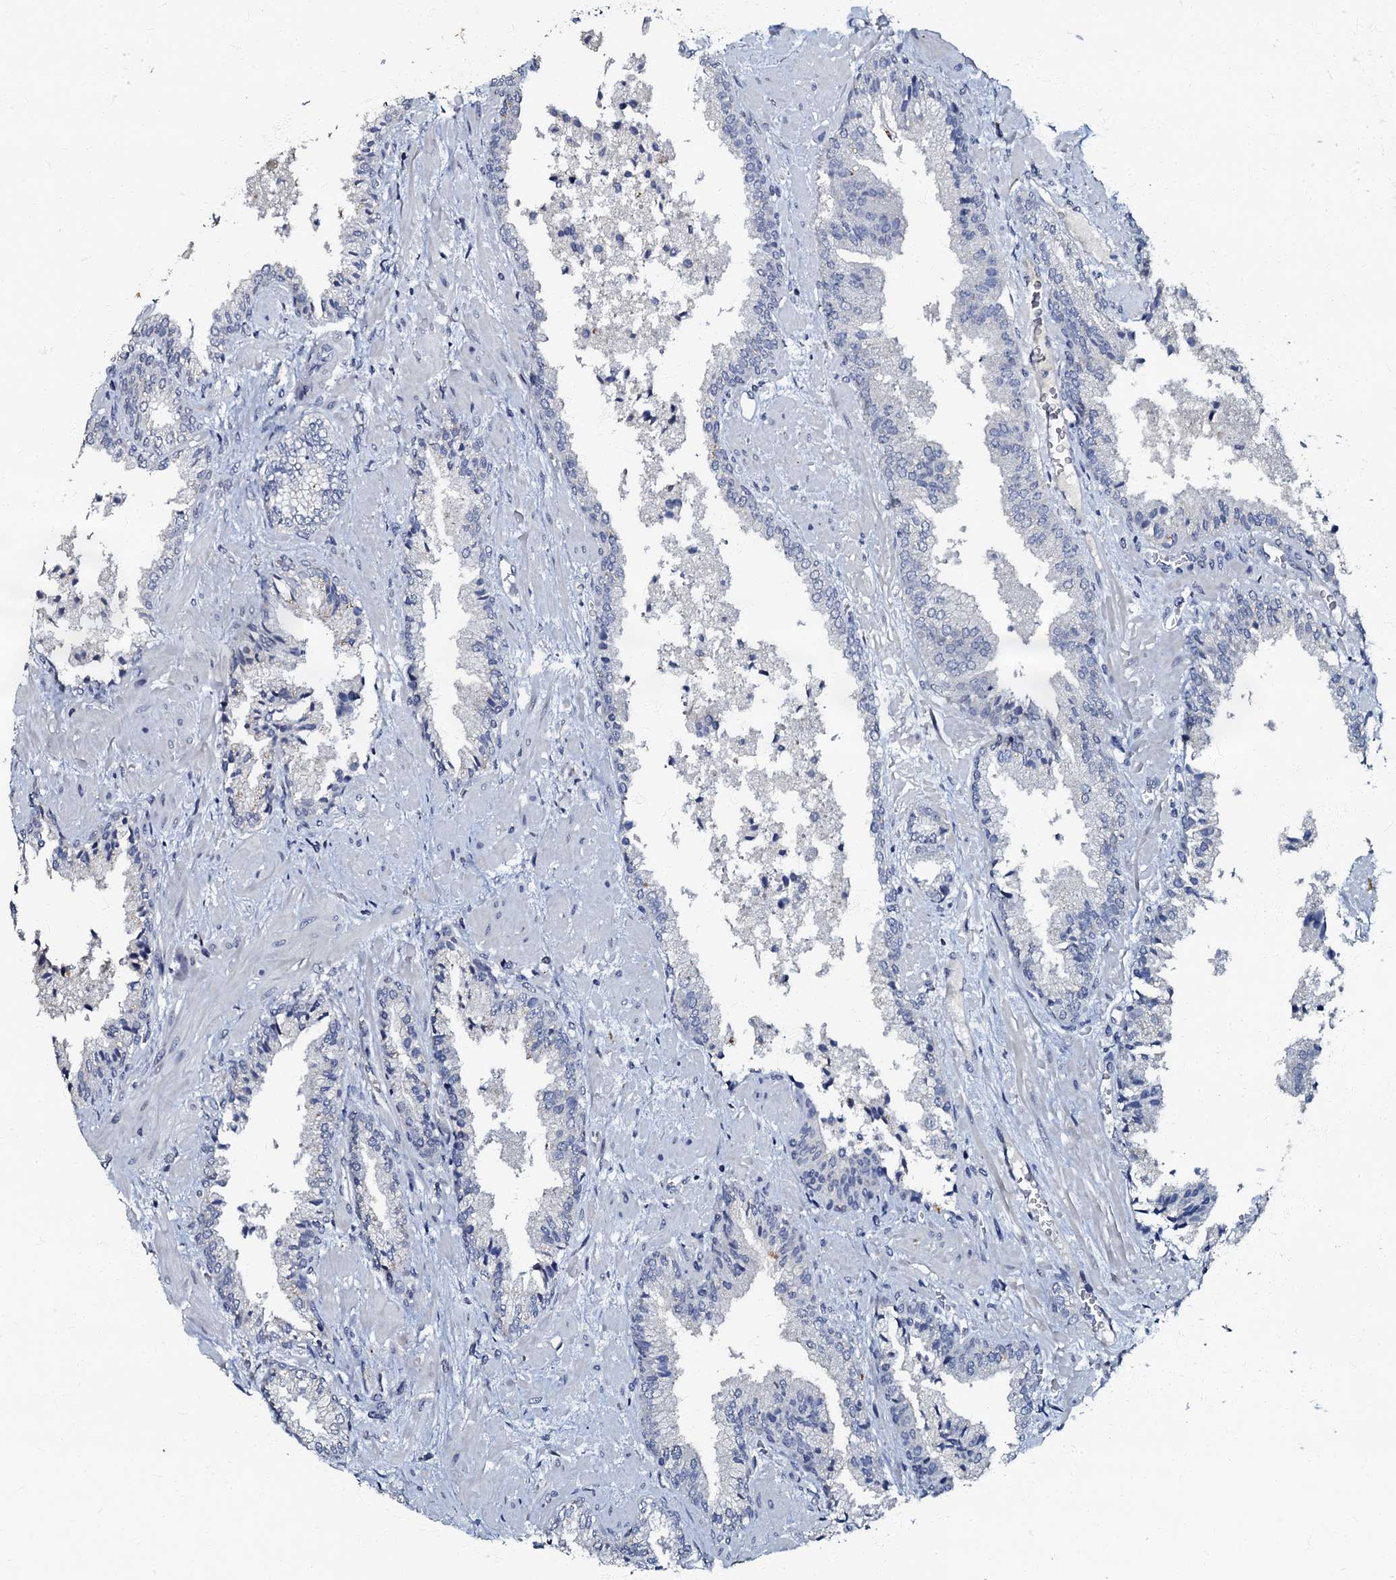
{"staining": {"intensity": "negative", "quantity": "none", "location": "none"}, "tissue": "prostate cancer", "cell_type": "Tumor cells", "image_type": "cancer", "snomed": [{"axis": "morphology", "description": "Adenocarcinoma, High grade"}, {"axis": "topography", "description": "Prostate"}], "caption": "IHC micrograph of neoplastic tissue: human prostate adenocarcinoma (high-grade) stained with DAB reveals no significant protein staining in tumor cells.", "gene": "OLAH", "patient": {"sex": "male", "age": 71}}